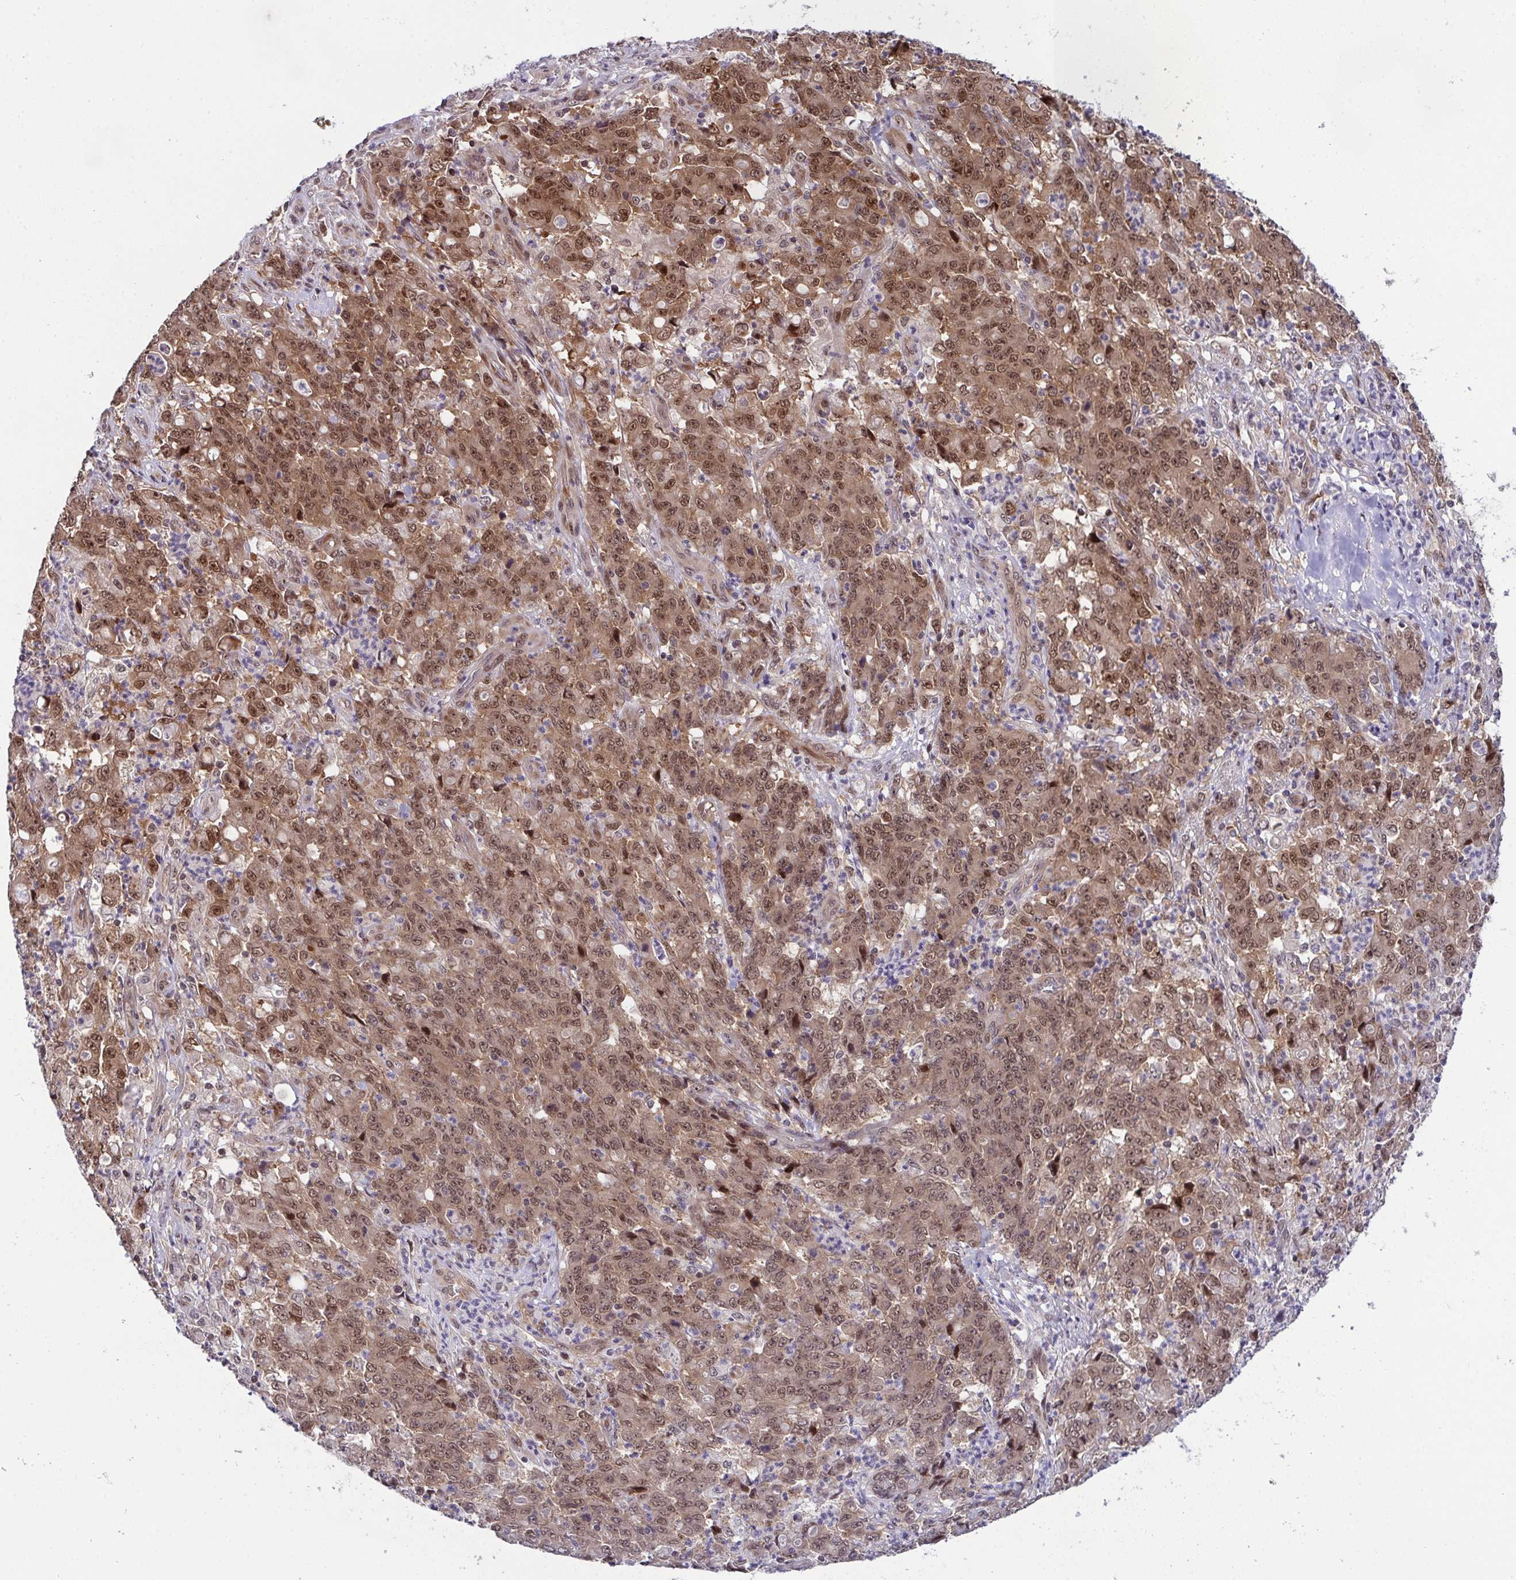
{"staining": {"intensity": "moderate", "quantity": ">75%", "location": "cytoplasmic/membranous,nuclear"}, "tissue": "stomach cancer", "cell_type": "Tumor cells", "image_type": "cancer", "snomed": [{"axis": "morphology", "description": "Adenocarcinoma, NOS"}, {"axis": "topography", "description": "Stomach, lower"}], "caption": "Adenocarcinoma (stomach) stained with DAB (3,3'-diaminobenzidine) immunohistochemistry (IHC) shows medium levels of moderate cytoplasmic/membranous and nuclear expression in about >75% of tumor cells. The protein is shown in brown color, while the nuclei are stained blue.", "gene": "DNAJB1", "patient": {"sex": "female", "age": 71}}